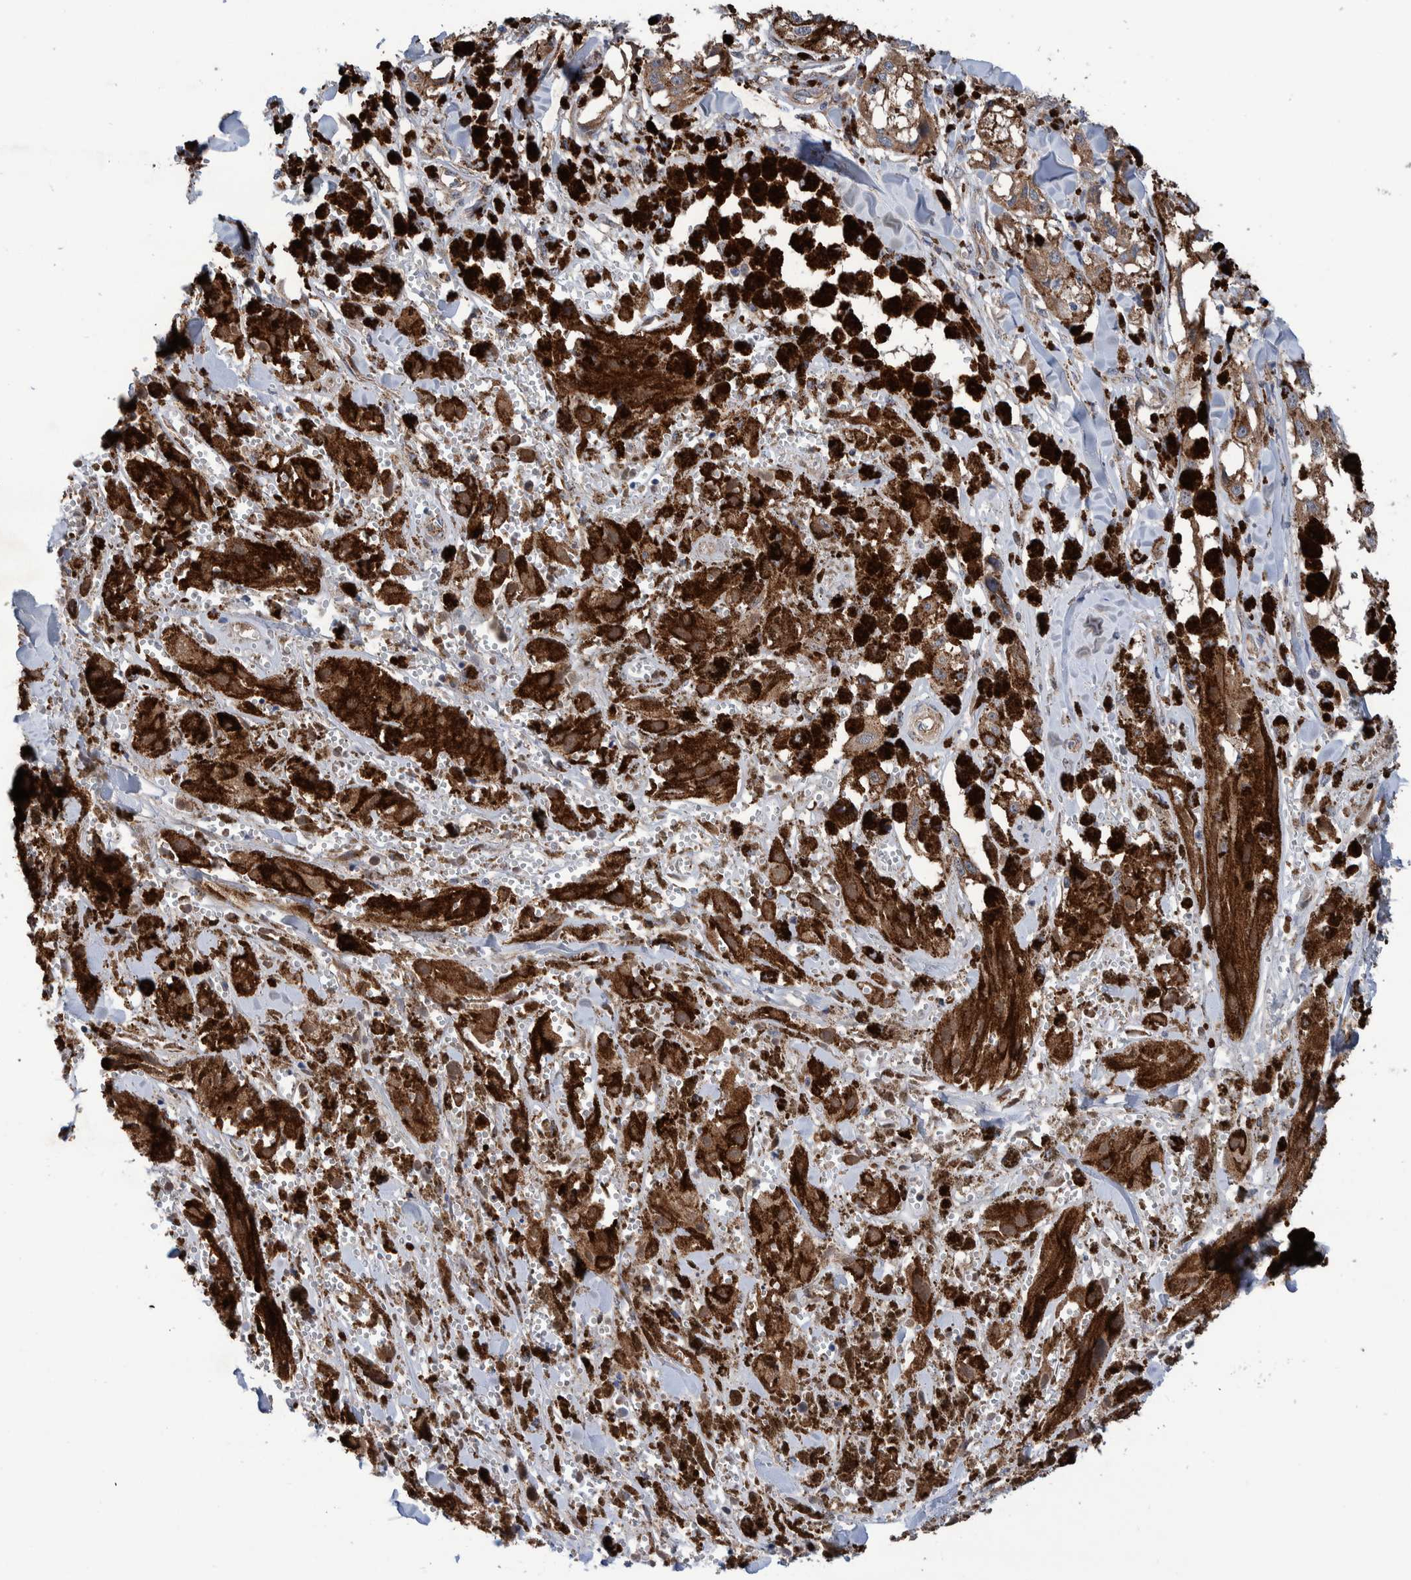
{"staining": {"intensity": "weak", "quantity": "25%-75%", "location": "cytoplasmic/membranous"}, "tissue": "melanoma", "cell_type": "Tumor cells", "image_type": "cancer", "snomed": [{"axis": "morphology", "description": "Malignant melanoma, NOS"}, {"axis": "topography", "description": "Skin"}], "caption": "Tumor cells reveal weak cytoplasmic/membranous expression in approximately 25%-75% of cells in malignant melanoma. (Stains: DAB (3,3'-diaminobenzidine) in brown, nuclei in blue, Microscopy: brightfield microscopy at high magnification).", "gene": "SLC25A10", "patient": {"sex": "male", "age": 88}}